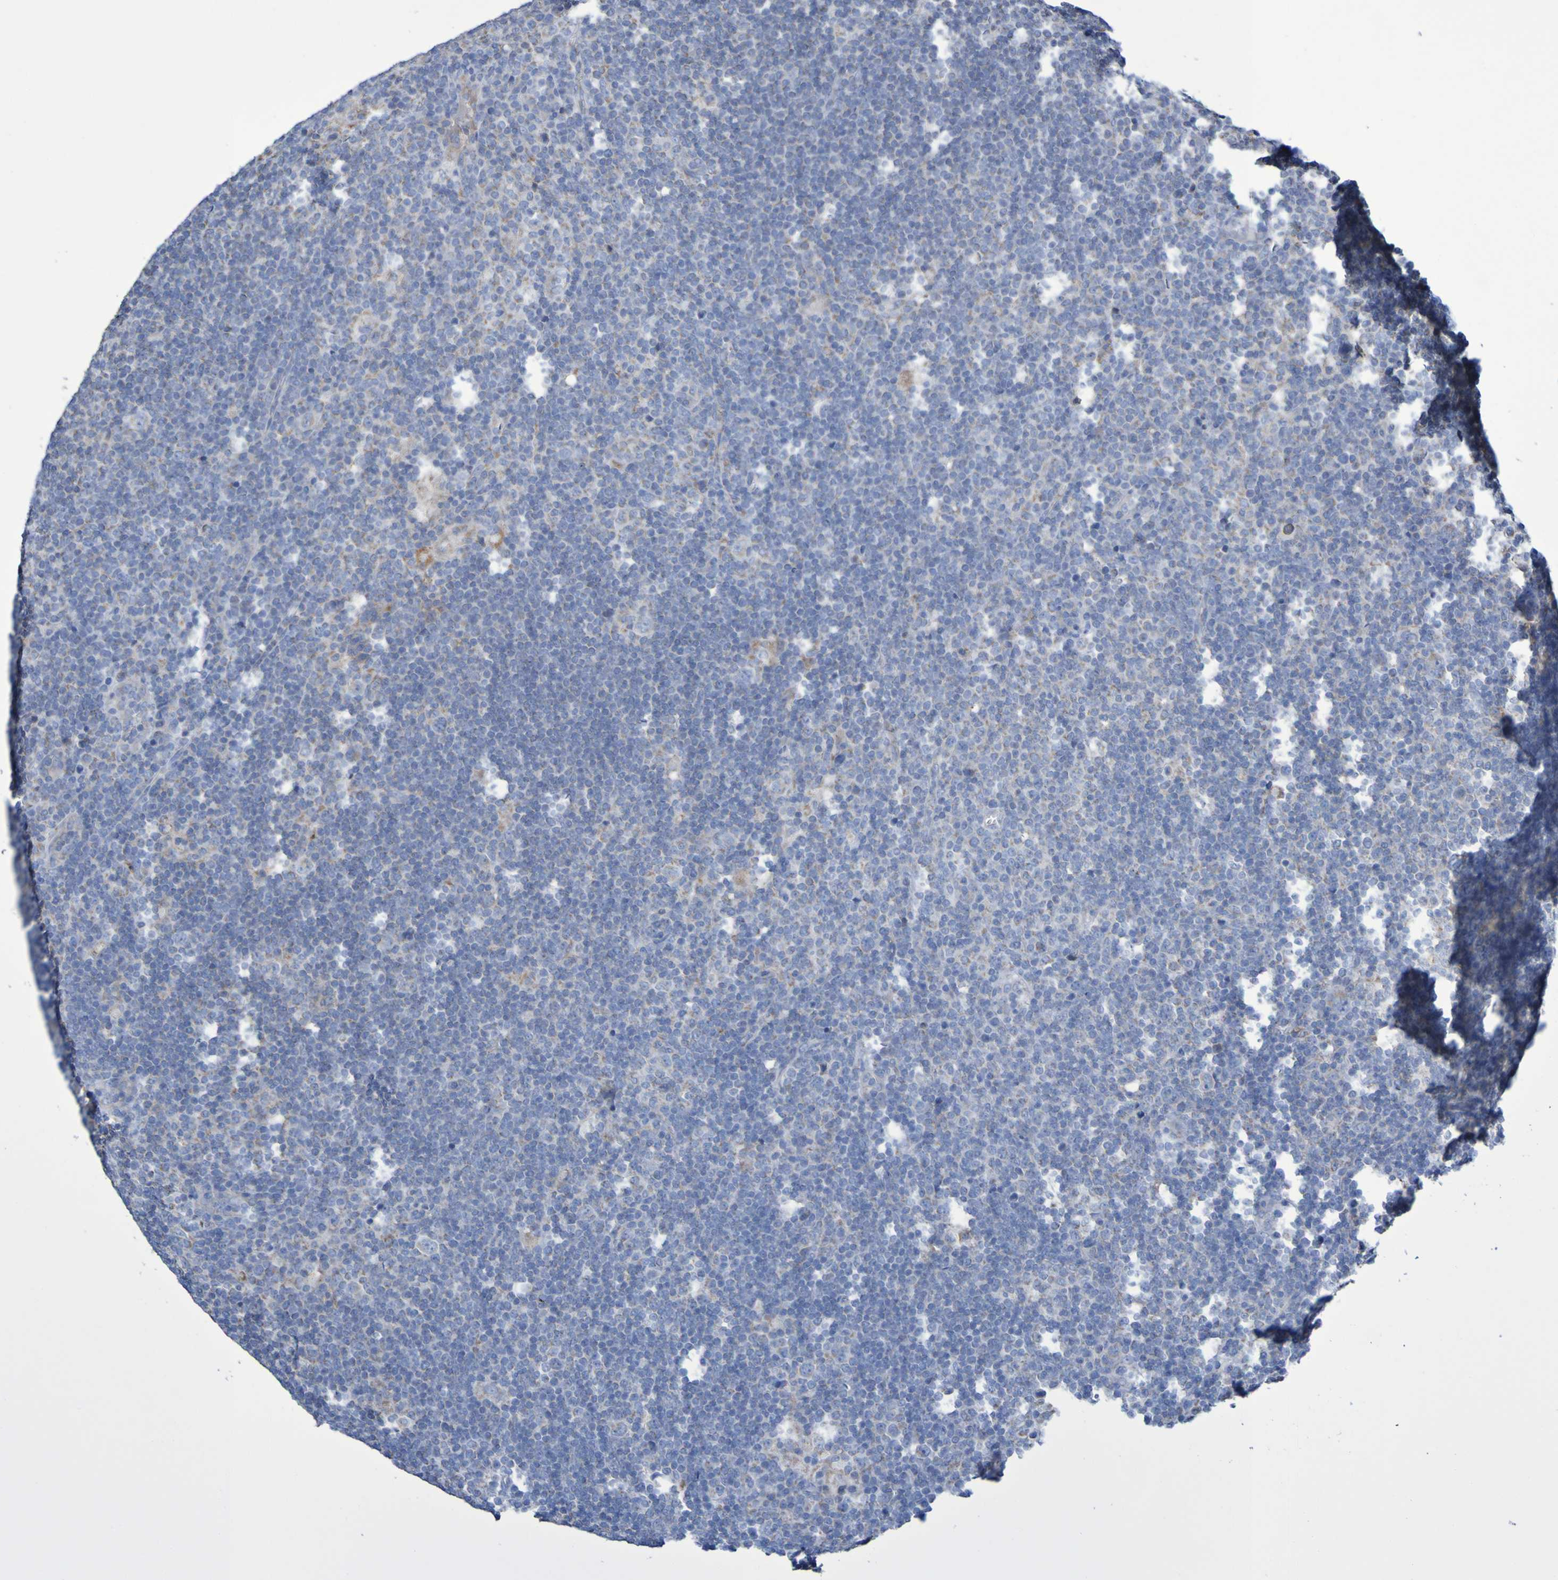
{"staining": {"intensity": "weak", "quantity": "25%-75%", "location": "cytoplasmic/membranous"}, "tissue": "lymphoma", "cell_type": "Tumor cells", "image_type": "cancer", "snomed": [{"axis": "morphology", "description": "Hodgkin's disease, NOS"}, {"axis": "topography", "description": "Lymph node"}], "caption": "The histopathology image demonstrates a brown stain indicating the presence of a protein in the cytoplasmic/membranous of tumor cells in lymphoma.", "gene": "CNTN2", "patient": {"sex": "female", "age": 57}}